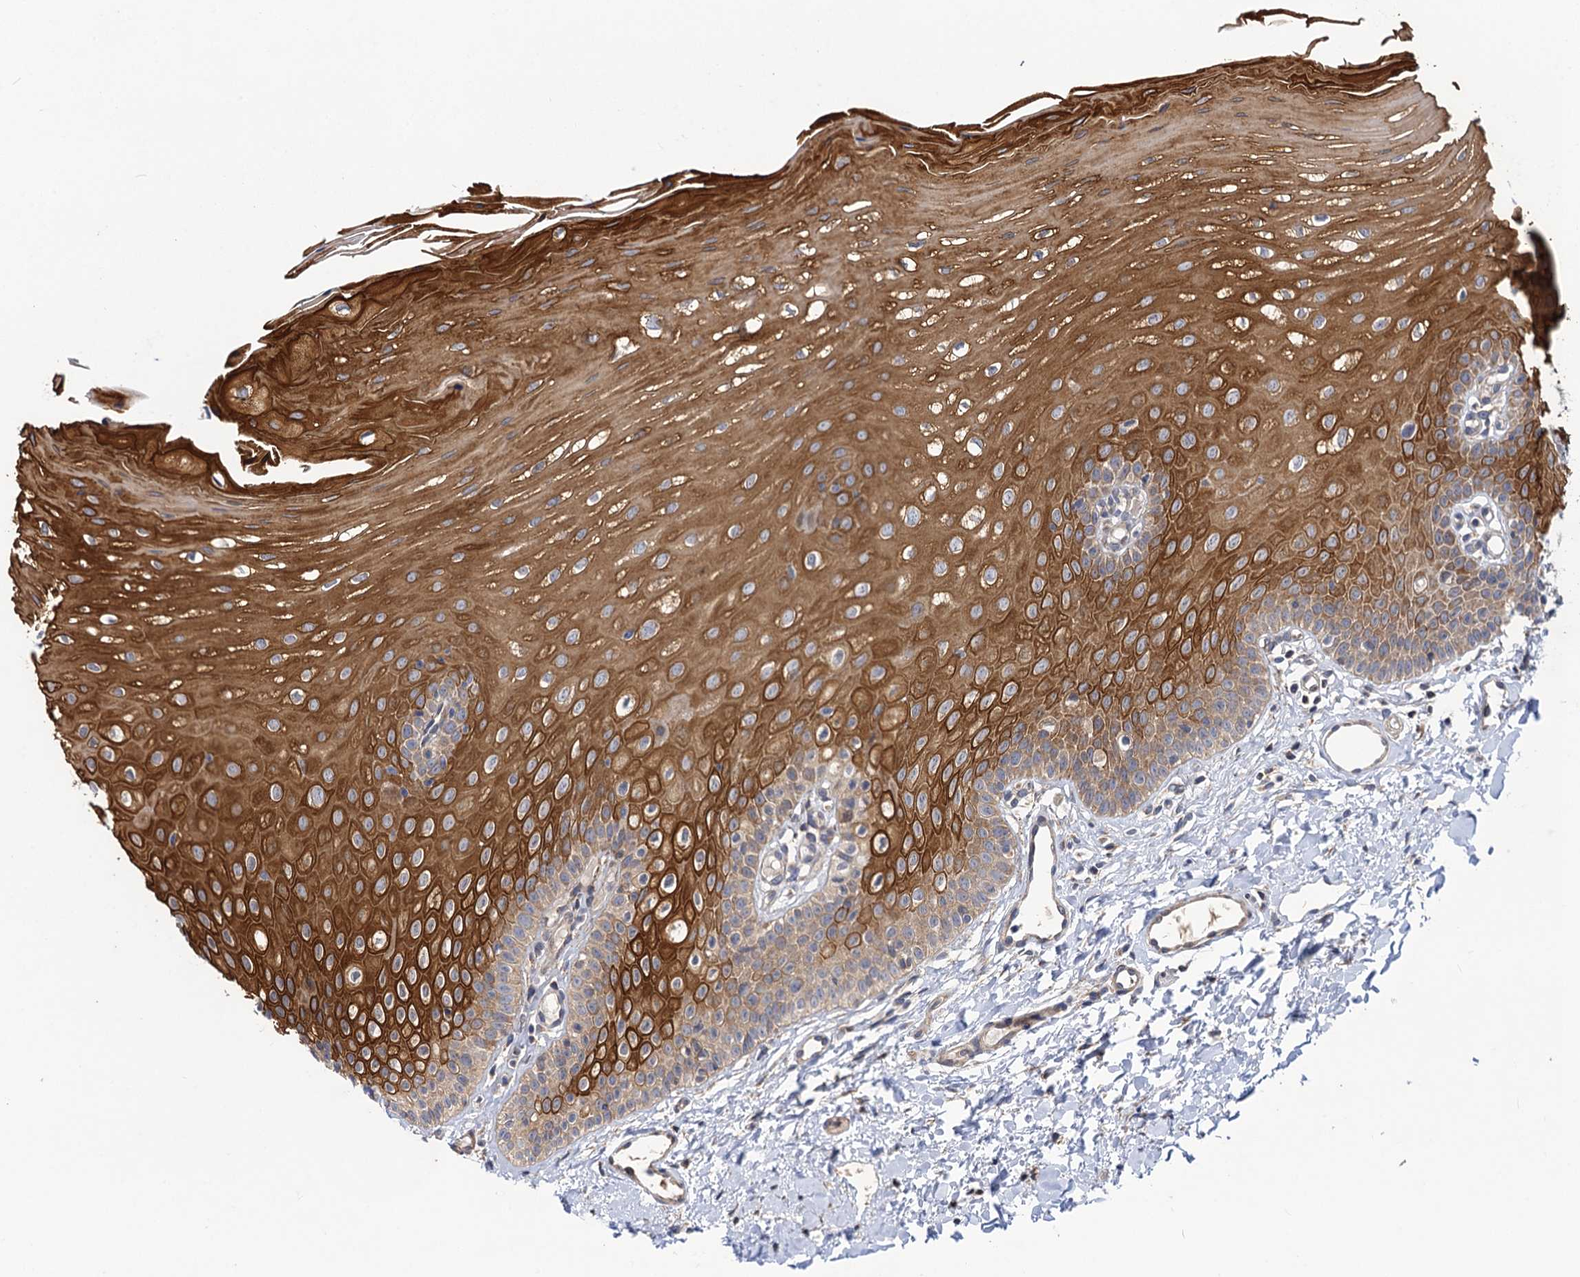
{"staining": {"intensity": "moderate", "quantity": "25%-75%", "location": "cytoplasmic/membranous"}, "tissue": "oral mucosa", "cell_type": "Squamous epithelial cells", "image_type": "normal", "snomed": [{"axis": "morphology", "description": "Normal tissue, NOS"}, {"axis": "topography", "description": "Oral tissue"}], "caption": "This micrograph demonstrates immunohistochemistry staining of benign oral mucosa, with medium moderate cytoplasmic/membranous staining in approximately 25%-75% of squamous epithelial cells.", "gene": "DYDC1", "patient": {"sex": "female", "age": 39}}